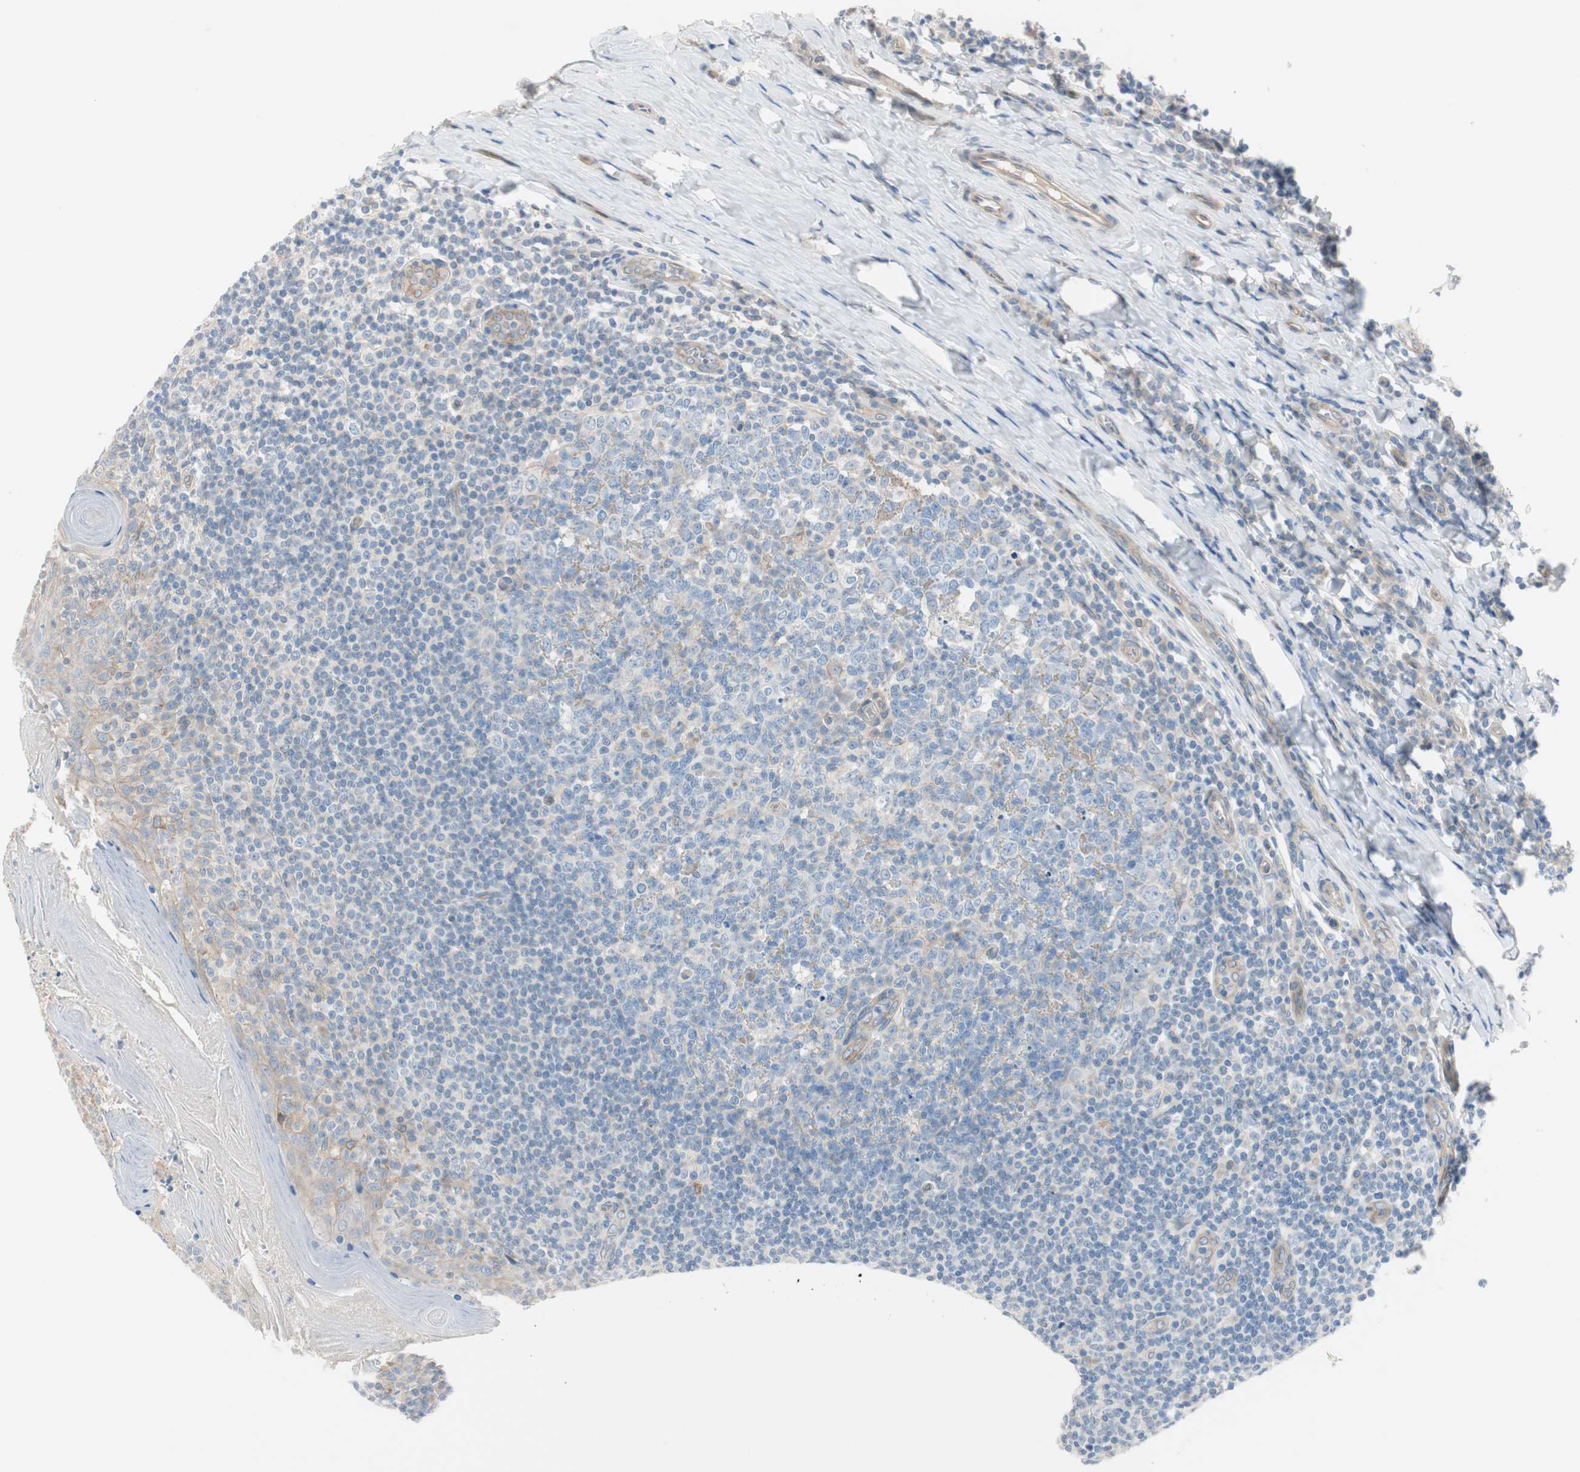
{"staining": {"intensity": "weak", "quantity": "<25%", "location": "cytoplasmic/membranous"}, "tissue": "tonsil", "cell_type": "Germinal center cells", "image_type": "normal", "snomed": [{"axis": "morphology", "description": "Normal tissue, NOS"}, {"axis": "topography", "description": "Tonsil"}], "caption": "Germinal center cells show no significant positivity in normal tonsil.", "gene": "CDK3", "patient": {"sex": "male", "age": 31}}